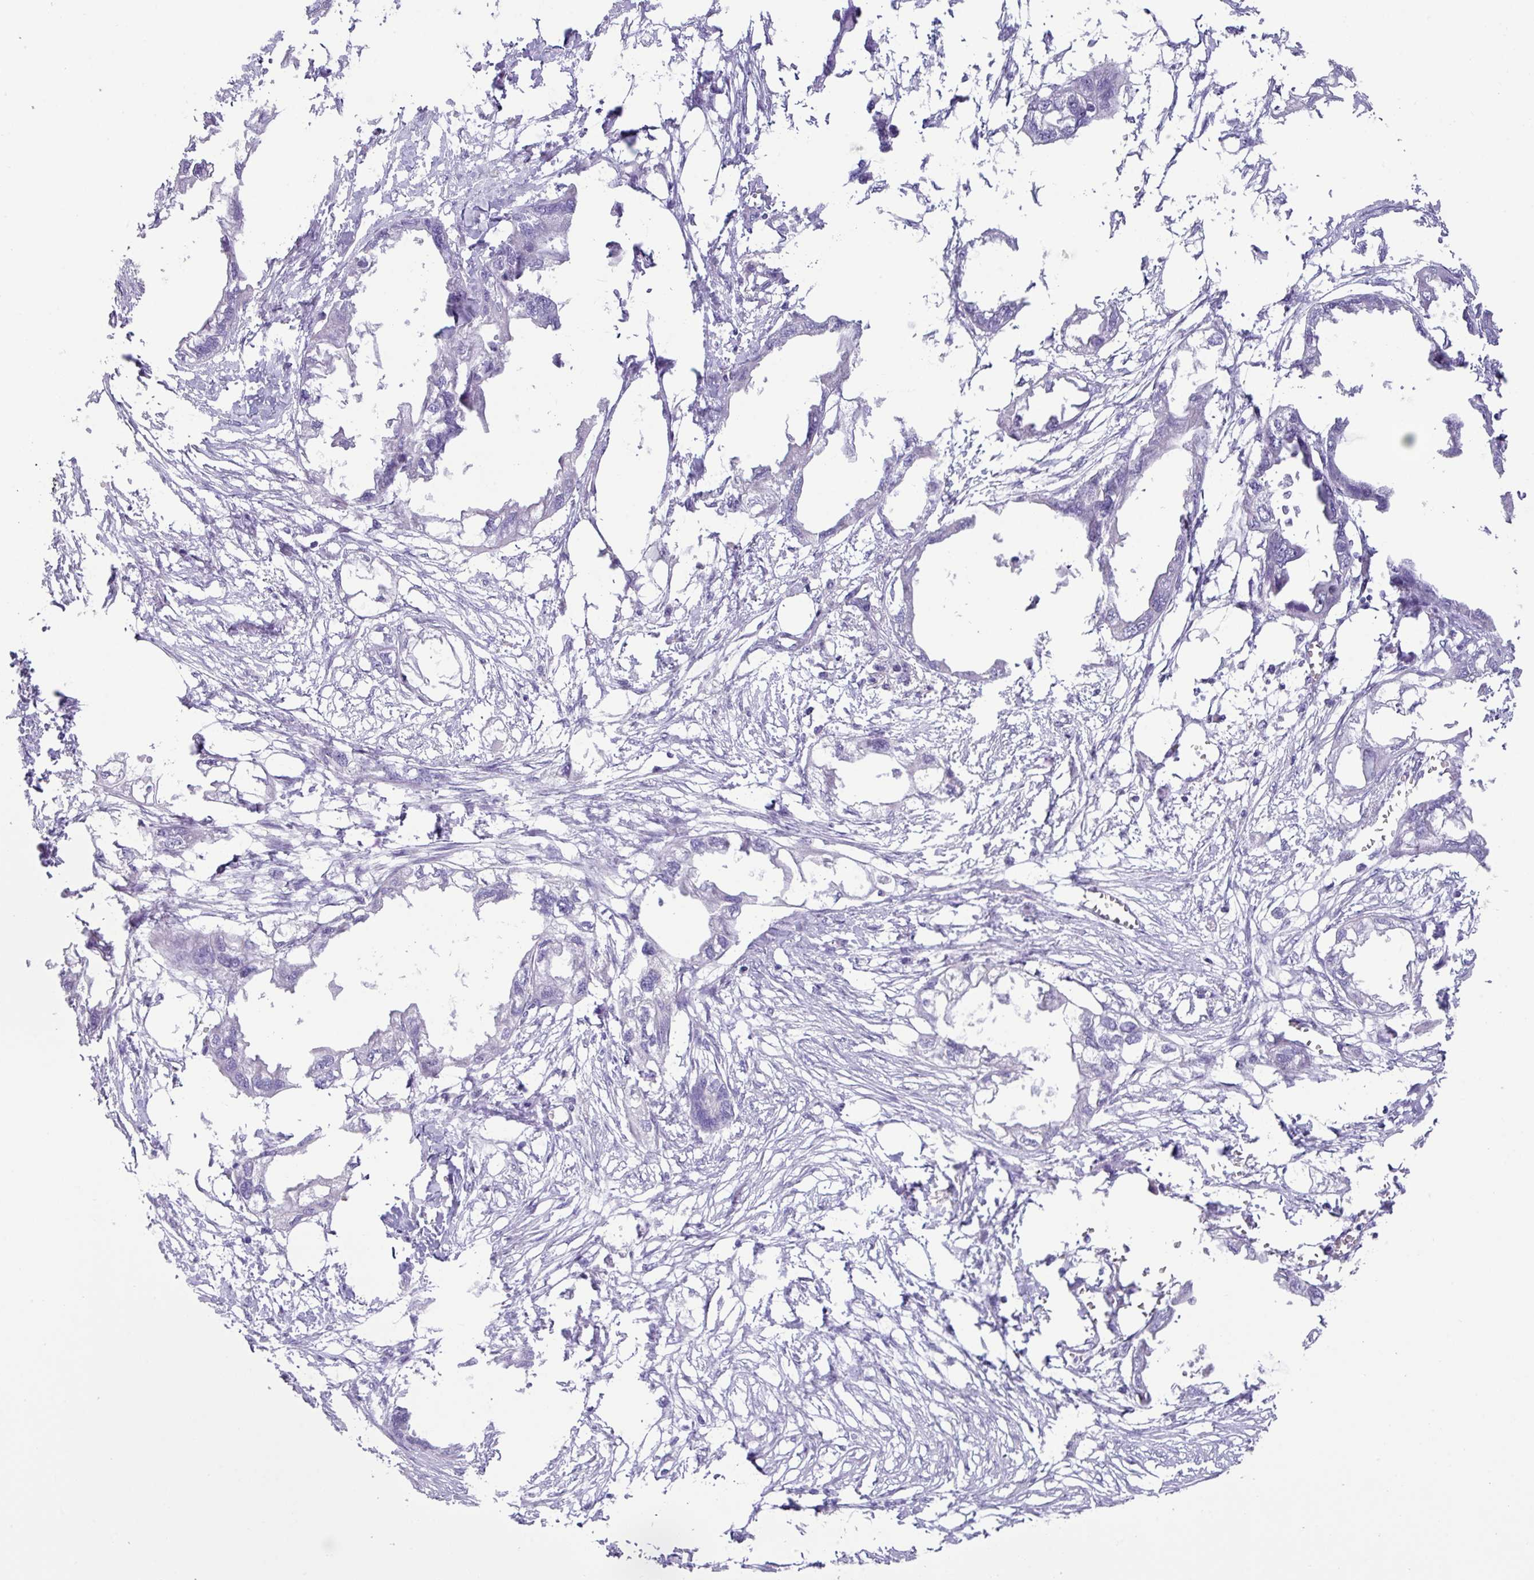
{"staining": {"intensity": "negative", "quantity": "none", "location": "none"}, "tissue": "endometrial cancer", "cell_type": "Tumor cells", "image_type": "cancer", "snomed": [{"axis": "morphology", "description": "Adenocarcinoma, NOS"}, {"axis": "morphology", "description": "Adenocarcinoma, metastatic, NOS"}, {"axis": "topography", "description": "Adipose tissue"}, {"axis": "topography", "description": "Endometrium"}], "caption": "Immunohistochemistry (IHC) image of neoplastic tissue: human endometrial cancer (adenocarcinoma) stained with DAB shows no significant protein expression in tumor cells.", "gene": "STIMATE", "patient": {"sex": "female", "age": 67}}